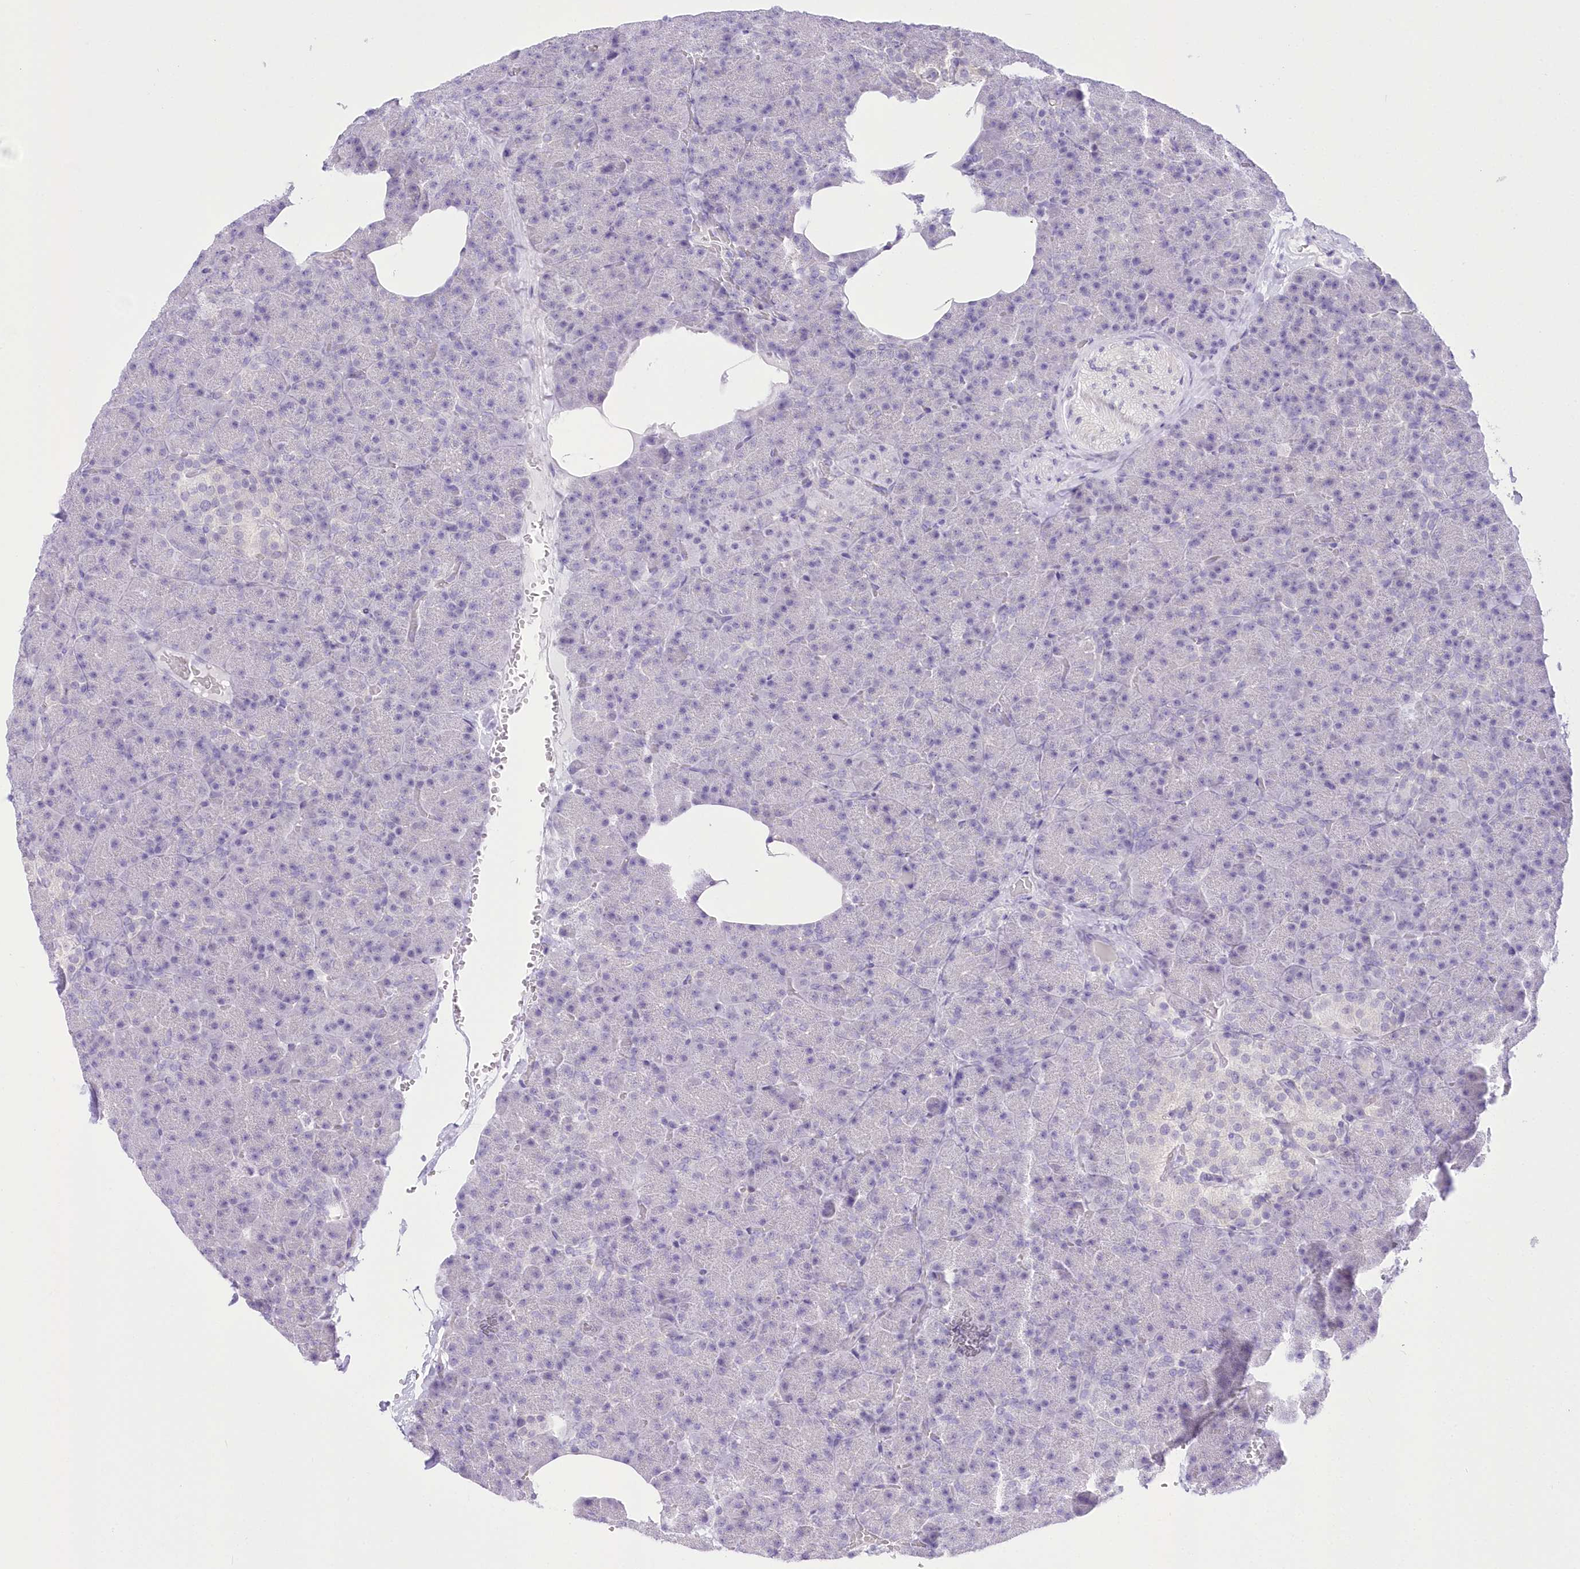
{"staining": {"intensity": "negative", "quantity": "none", "location": "none"}, "tissue": "pancreas", "cell_type": "Exocrine glandular cells", "image_type": "normal", "snomed": [{"axis": "morphology", "description": "Normal tissue, NOS"}, {"axis": "morphology", "description": "Carcinoid, malignant, NOS"}, {"axis": "topography", "description": "Pancreas"}], "caption": "Image shows no protein expression in exocrine glandular cells of unremarkable pancreas. (DAB IHC, high magnification).", "gene": "UBA6", "patient": {"sex": "female", "age": 35}}